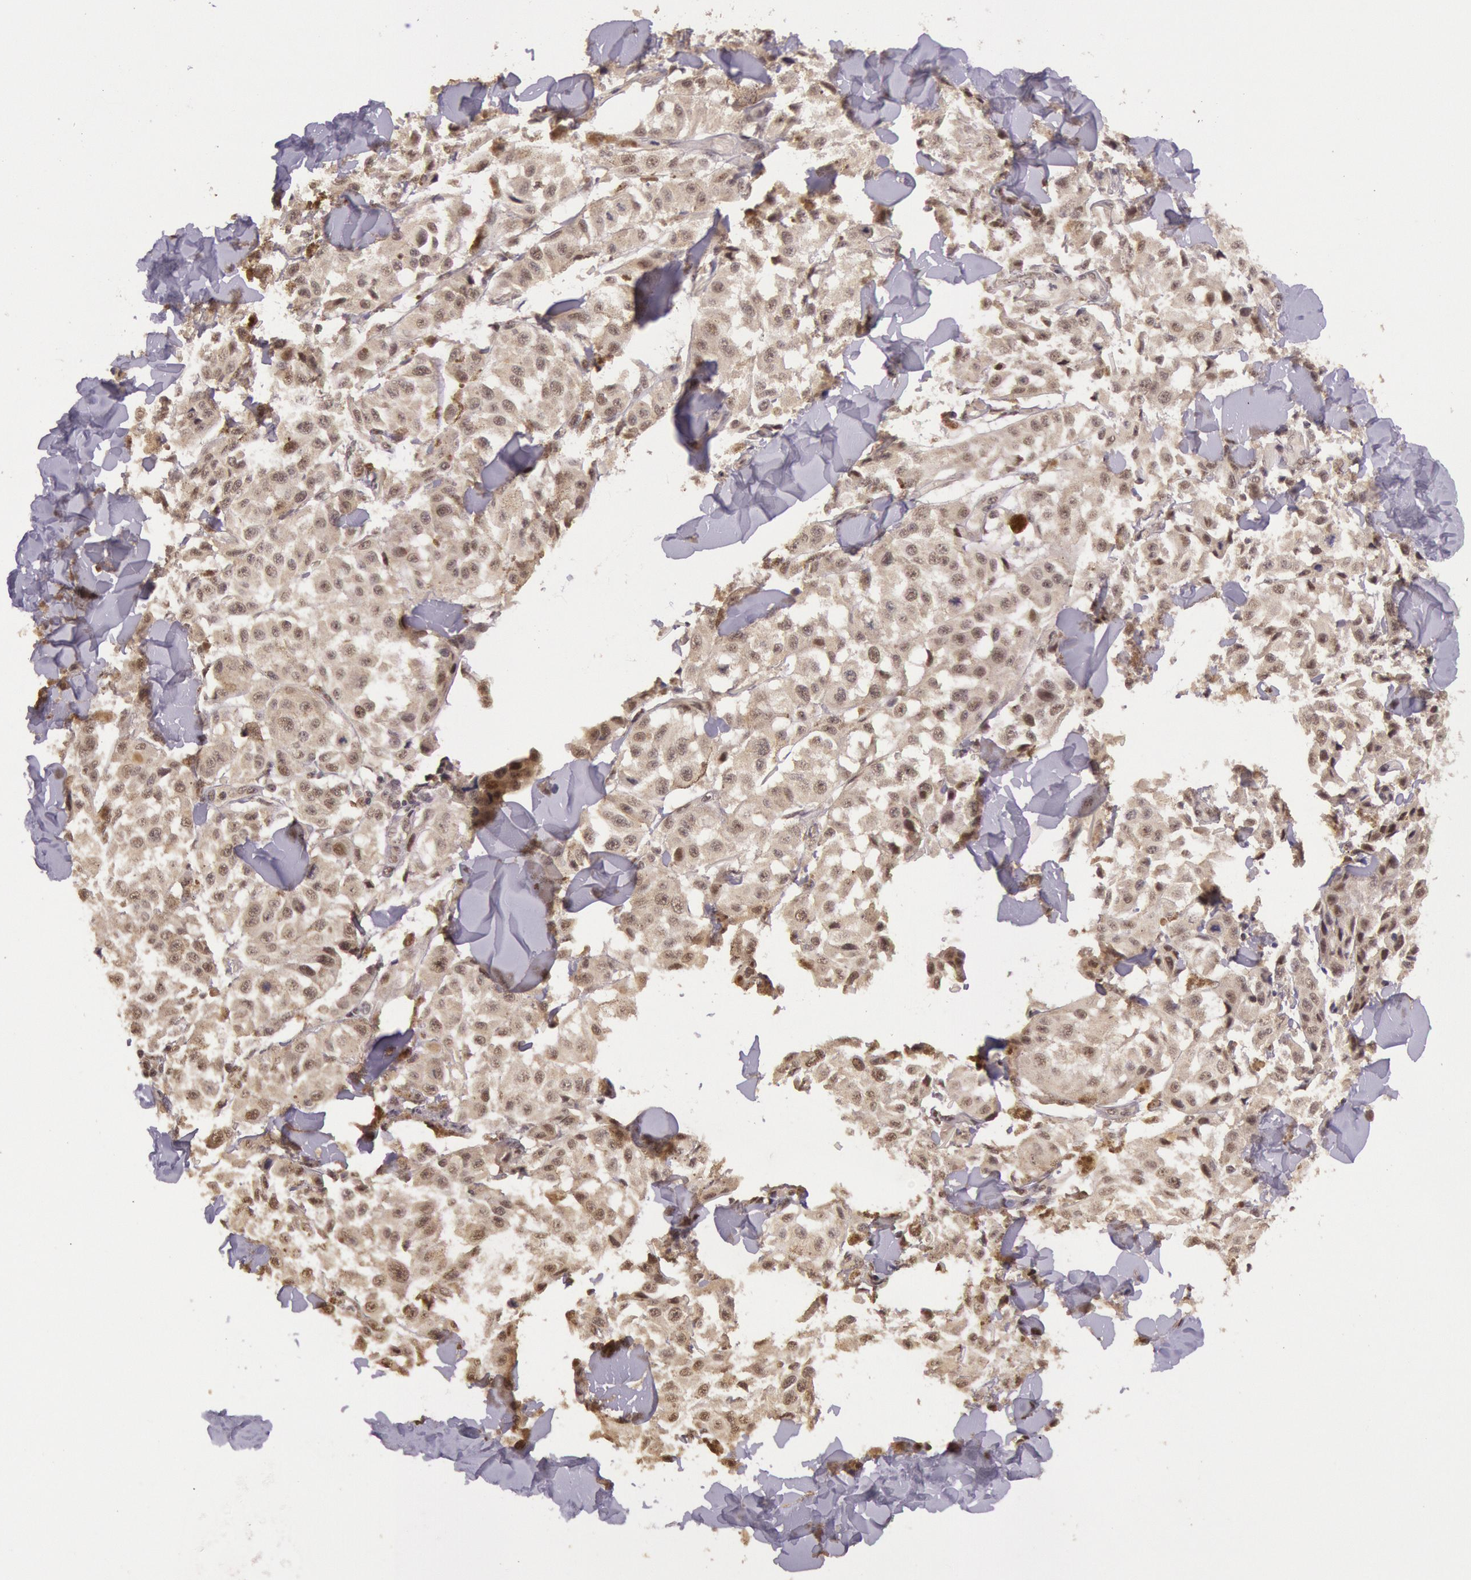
{"staining": {"intensity": "moderate", "quantity": ">75%", "location": "cytoplasmic/membranous,nuclear"}, "tissue": "melanoma", "cell_type": "Tumor cells", "image_type": "cancer", "snomed": [{"axis": "morphology", "description": "Malignant melanoma, NOS"}, {"axis": "topography", "description": "Skin"}], "caption": "Protein staining displays moderate cytoplasmic/membranous and nuclear expression in approximately >75% of tumor cells in melanoma.", "gene": "RTL10", "patient": {"sex": "female", "age": 64}}